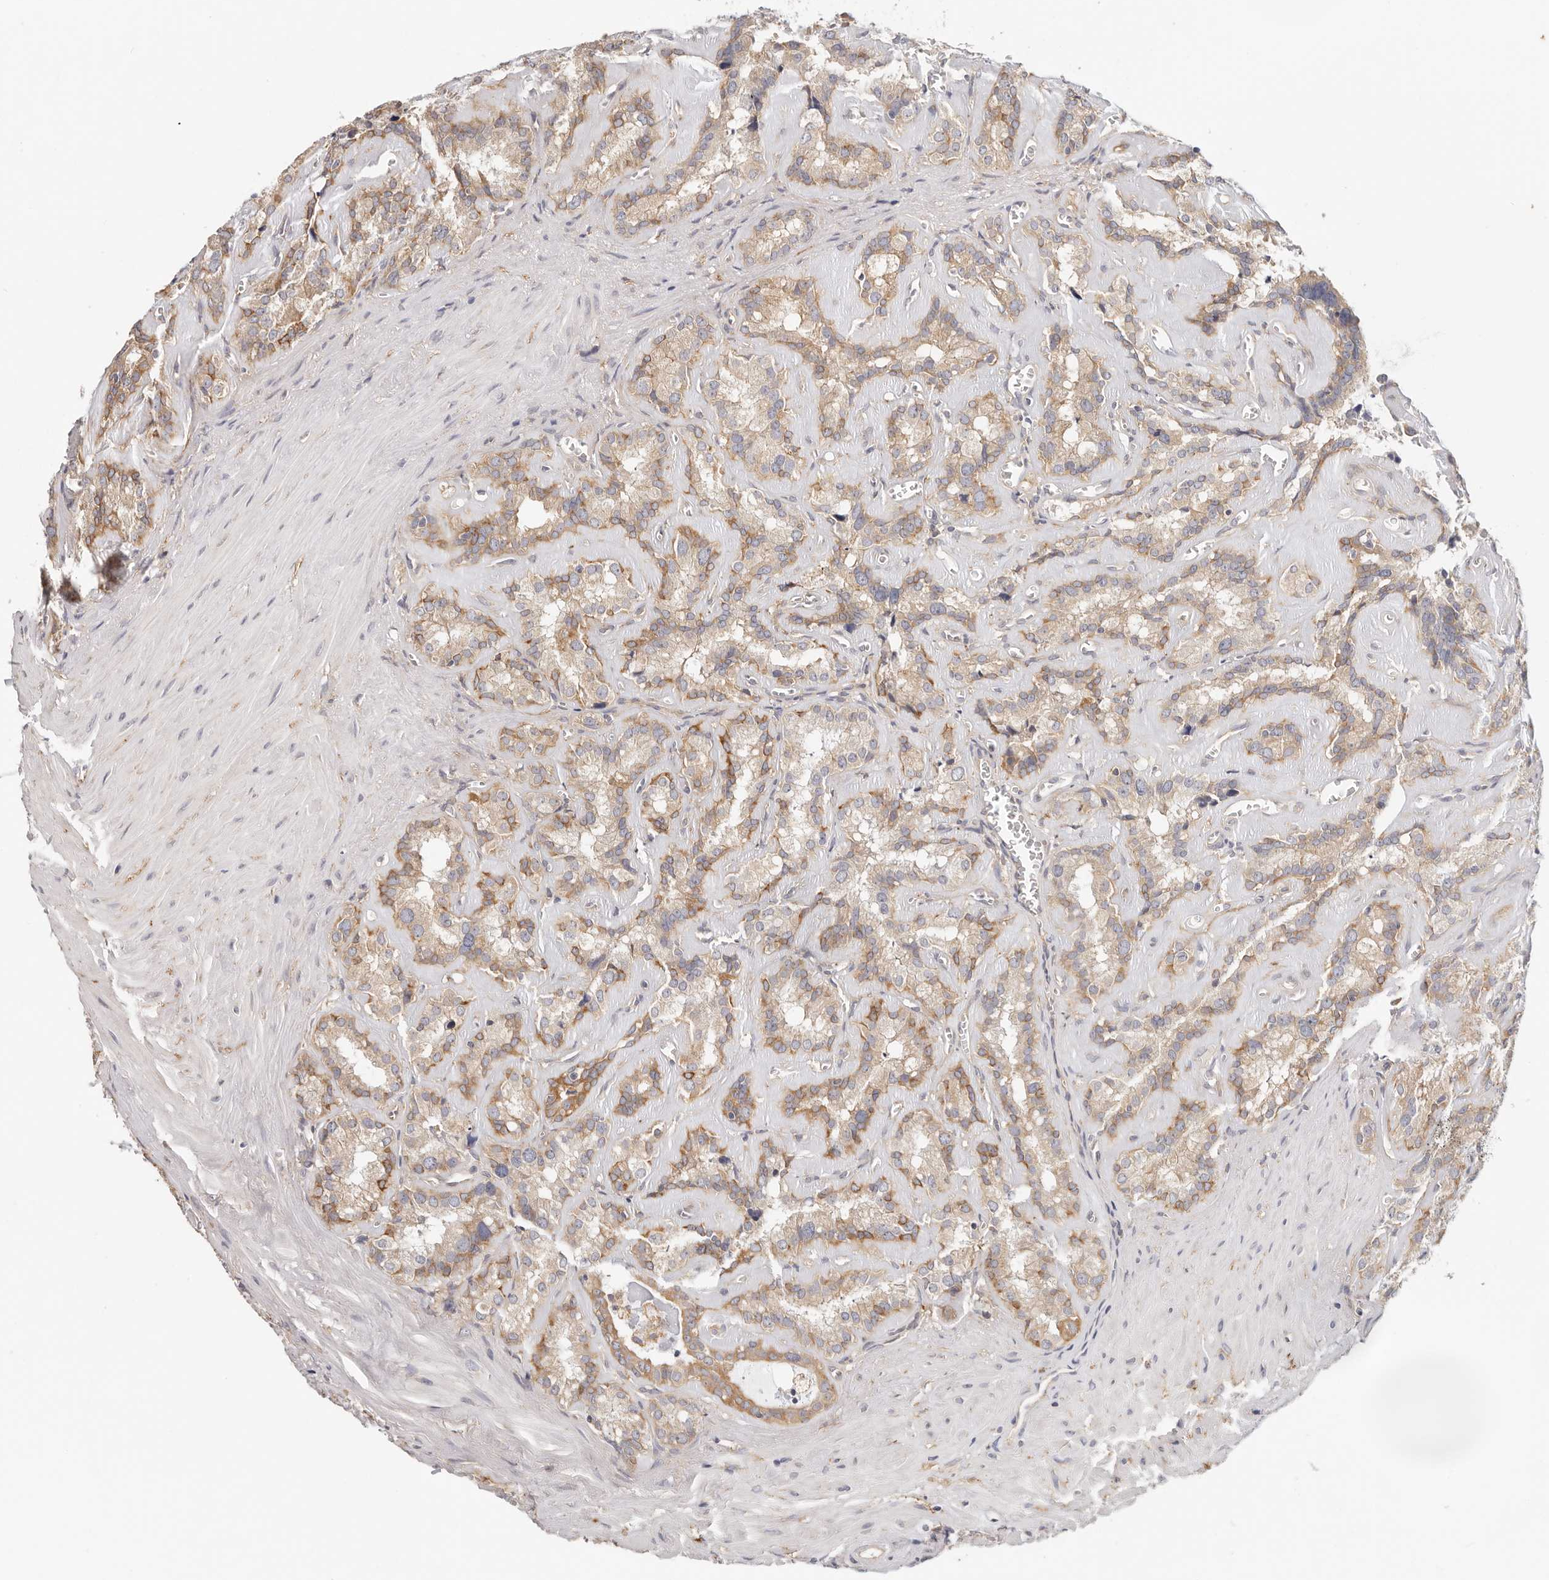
{"staining": {"intensity": "moderate", "quantity": "25%-75%", "location": "cytoplasmic/membranous"}, "tissue": "seminal vesicle", "cell_type": "Glandular cells", "image_type": "normal", "snomed": [{"axis": "morphology", "description": "Normal tissue, NOS"}, {"axis": "topography", "description": "Prostate"}, {"axis": "topography", "description": "Seminal veicle"}], "caption": "Protein expression analysis of benign human seminal vesicle reveals moderate cytoplasmic/membranous staining in about 25%-75% of glandular cells.", "gene": "AFDN", "patient": {"sex": "male", "age": 59}}